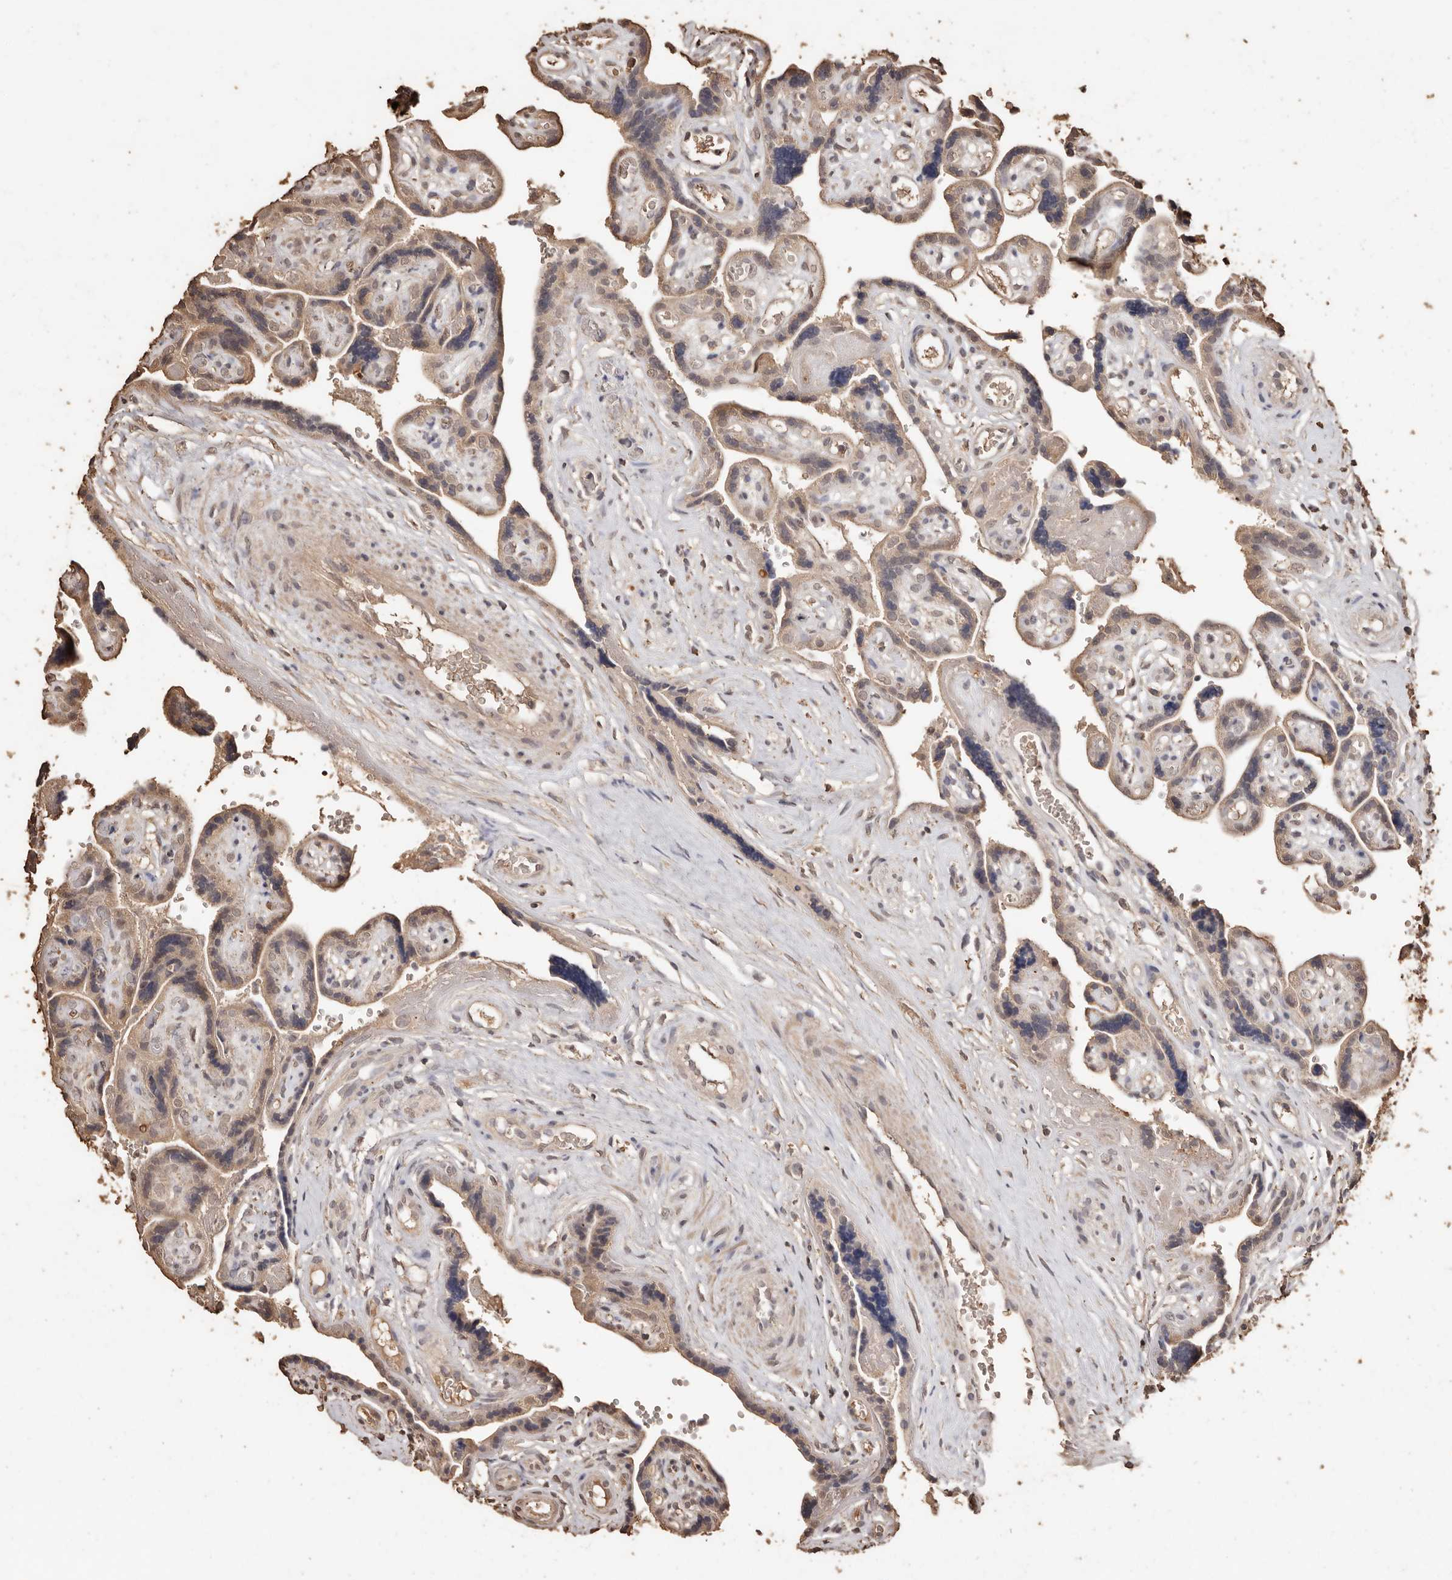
{"staining": {"intensity": "weak", "quantity": ">75%", "location": "cytoplasmic/membranous,nuclear"}, "tissue": "placenta", "cell_type": "Decidual cells", "image_type": "normal", "snomed": [{"axis": "morphology", "description": "Normal tissue, NOS"}, {"axis": "topography", "description": "Placenta"}], "caption": "This is a micrograph of IHC staining of normal placenta, which shows weak positivity in the cytoplasmic/membranous,nuclear of decidual cells.", "gene": "PKDCC", "patient": {"sex": "female", "age": 30}}